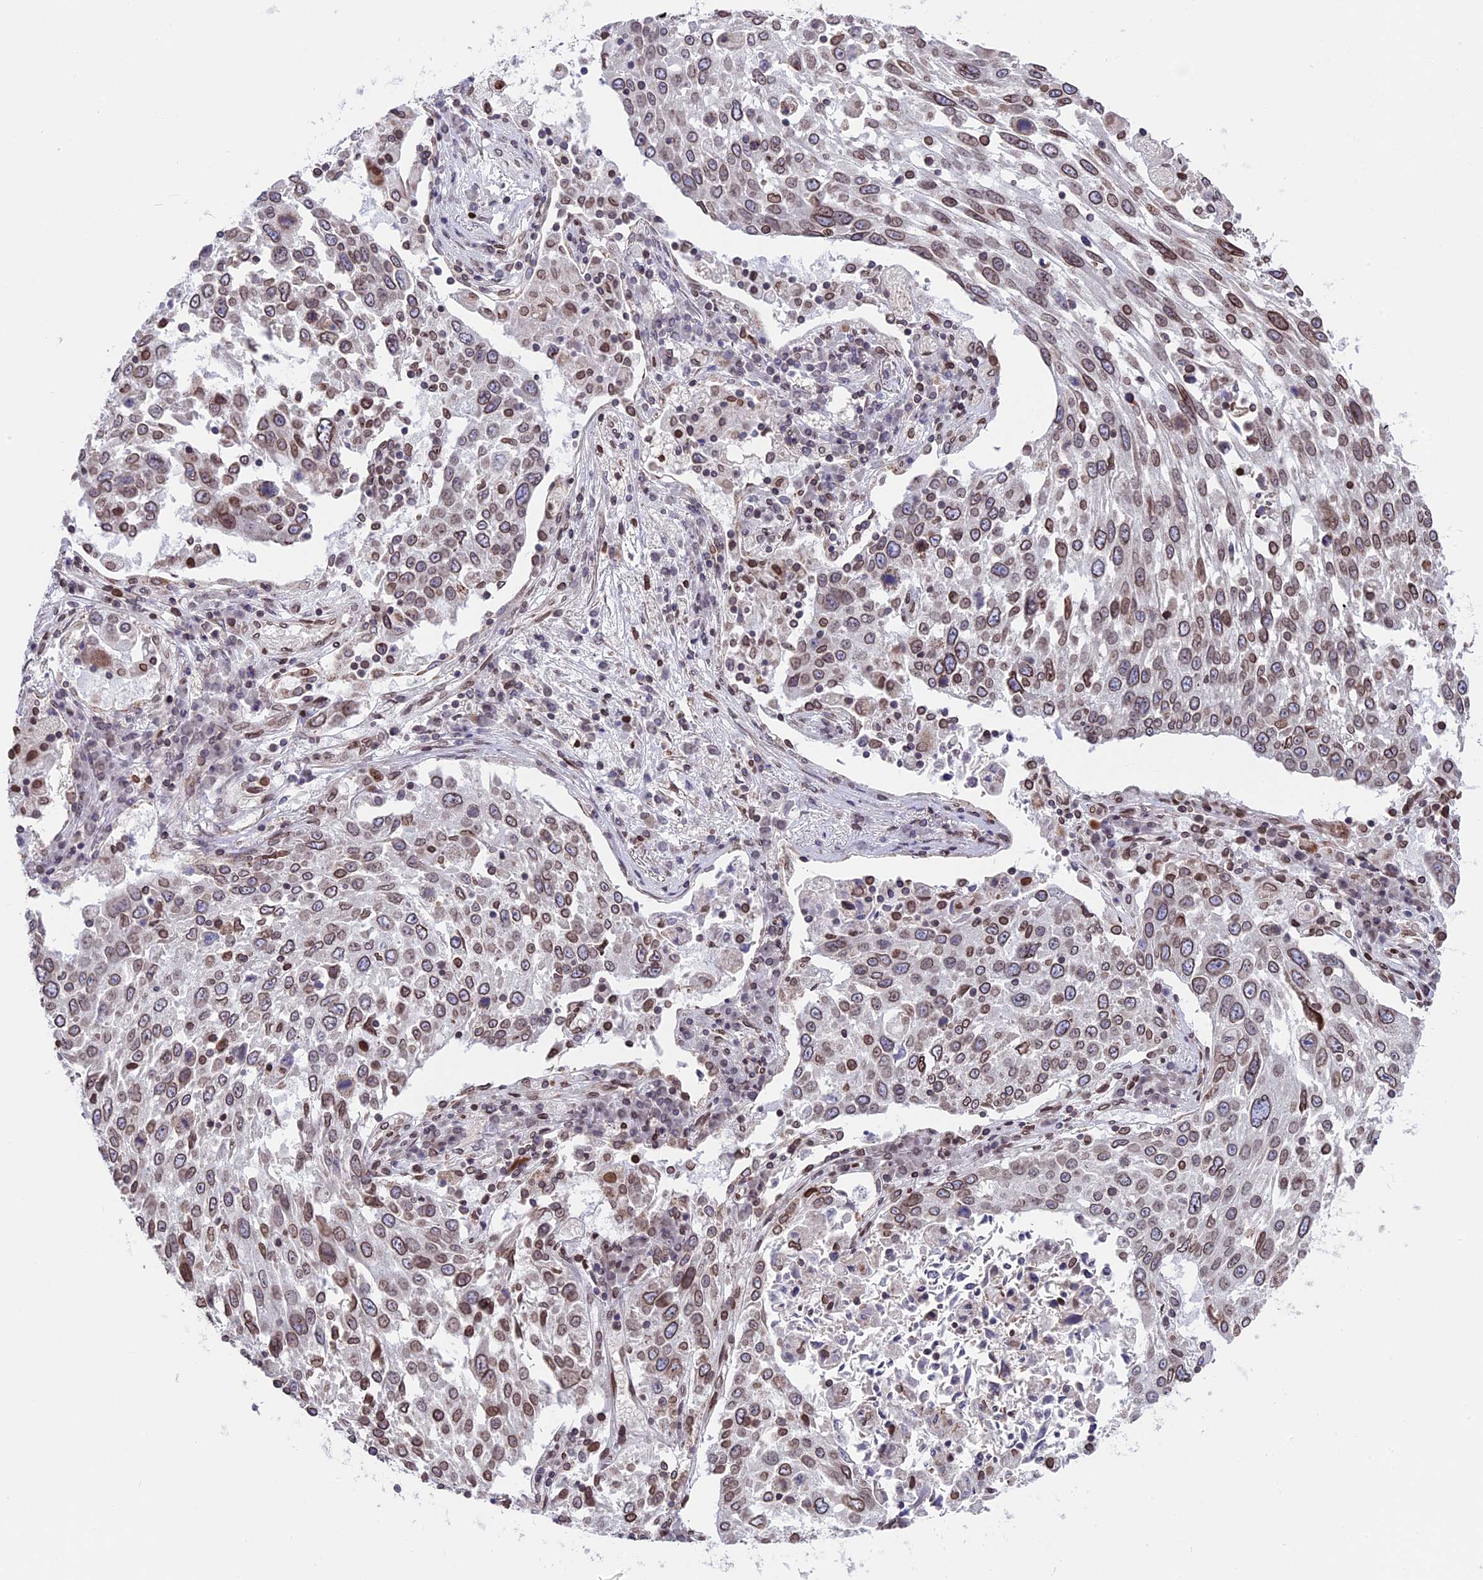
{"staining": {"intensity": "moderate", "quantity": ">75%", "location": "cytoplasmic/membranous,nuclear"}, "tissue": "lung cancer", "cell_type": "Tumor cells", "image_type": "cancer", "snomed": [{"axis": "morphology", "description": "Squamous cell carcinoma, NOS"}, {"axis": "topography", "description": "Lung"}], "caption": "The histopathology image shows a brown stain indicating the presence of a protein in the cytoplasmic/membranous and nuclear of tumor cells in lung cancer. (DAB (3,3'-diaminobenzidine) IHC, brown staining for protein, blue staining for nuclei).", "gene": "PTCHD4", "patient": {"sex": "male", "age": 65}}